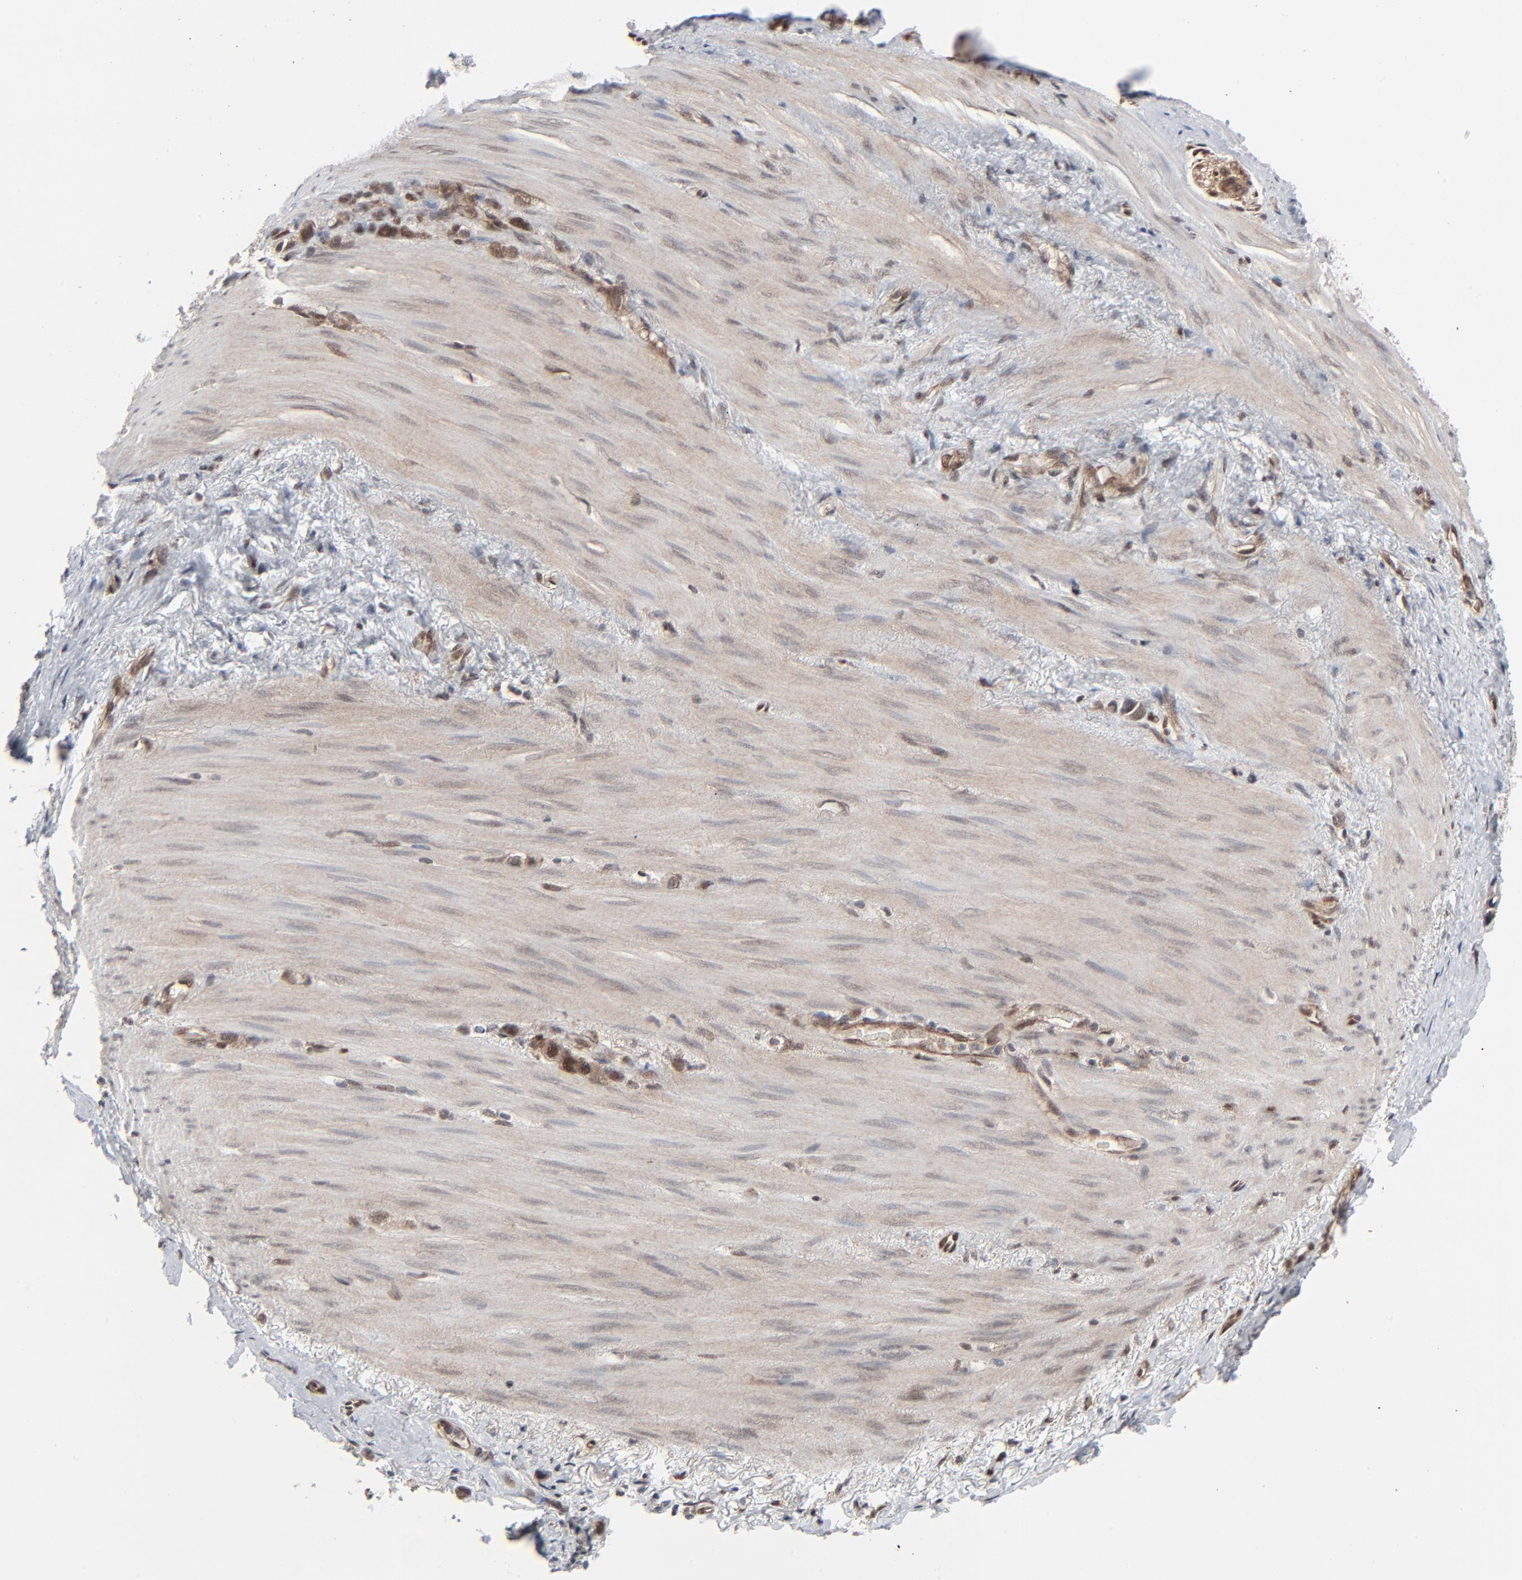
{"staining": {"intensity": "weak", "quantity": "25%-75%", "location": "cytoplasmic/membranous,nuclear"}, "tissue": "stomach cancer", "cell_type": "Tumor cells", "image_type": "cancer", "snomed": [{"axis": "morphology", "description": "Normal tissue, NOS"}, {"axis": "morphology", "description": "Adenocarcinoma, NOS"}, {"axis": "morphology", "description": "Adenocarcinoma, High grade"}, {"axis": "topography", "description": "Stomach, upper"}, {"axis": "topography", "description": "Stomach"}], "caption": "IHC micrograph of neoplastic tissue: human stomach adenocarcinoma stained using immunohistochemistry reveals low levels of weak protein expression localized specifically in the cytoplasmic/membranous and nuclear of tumor cells, appearing as a cytoplasmic/membranous and nuclear brown color.", "gene": "AKT1", "patient": {"sex": "female", "age": 65}}